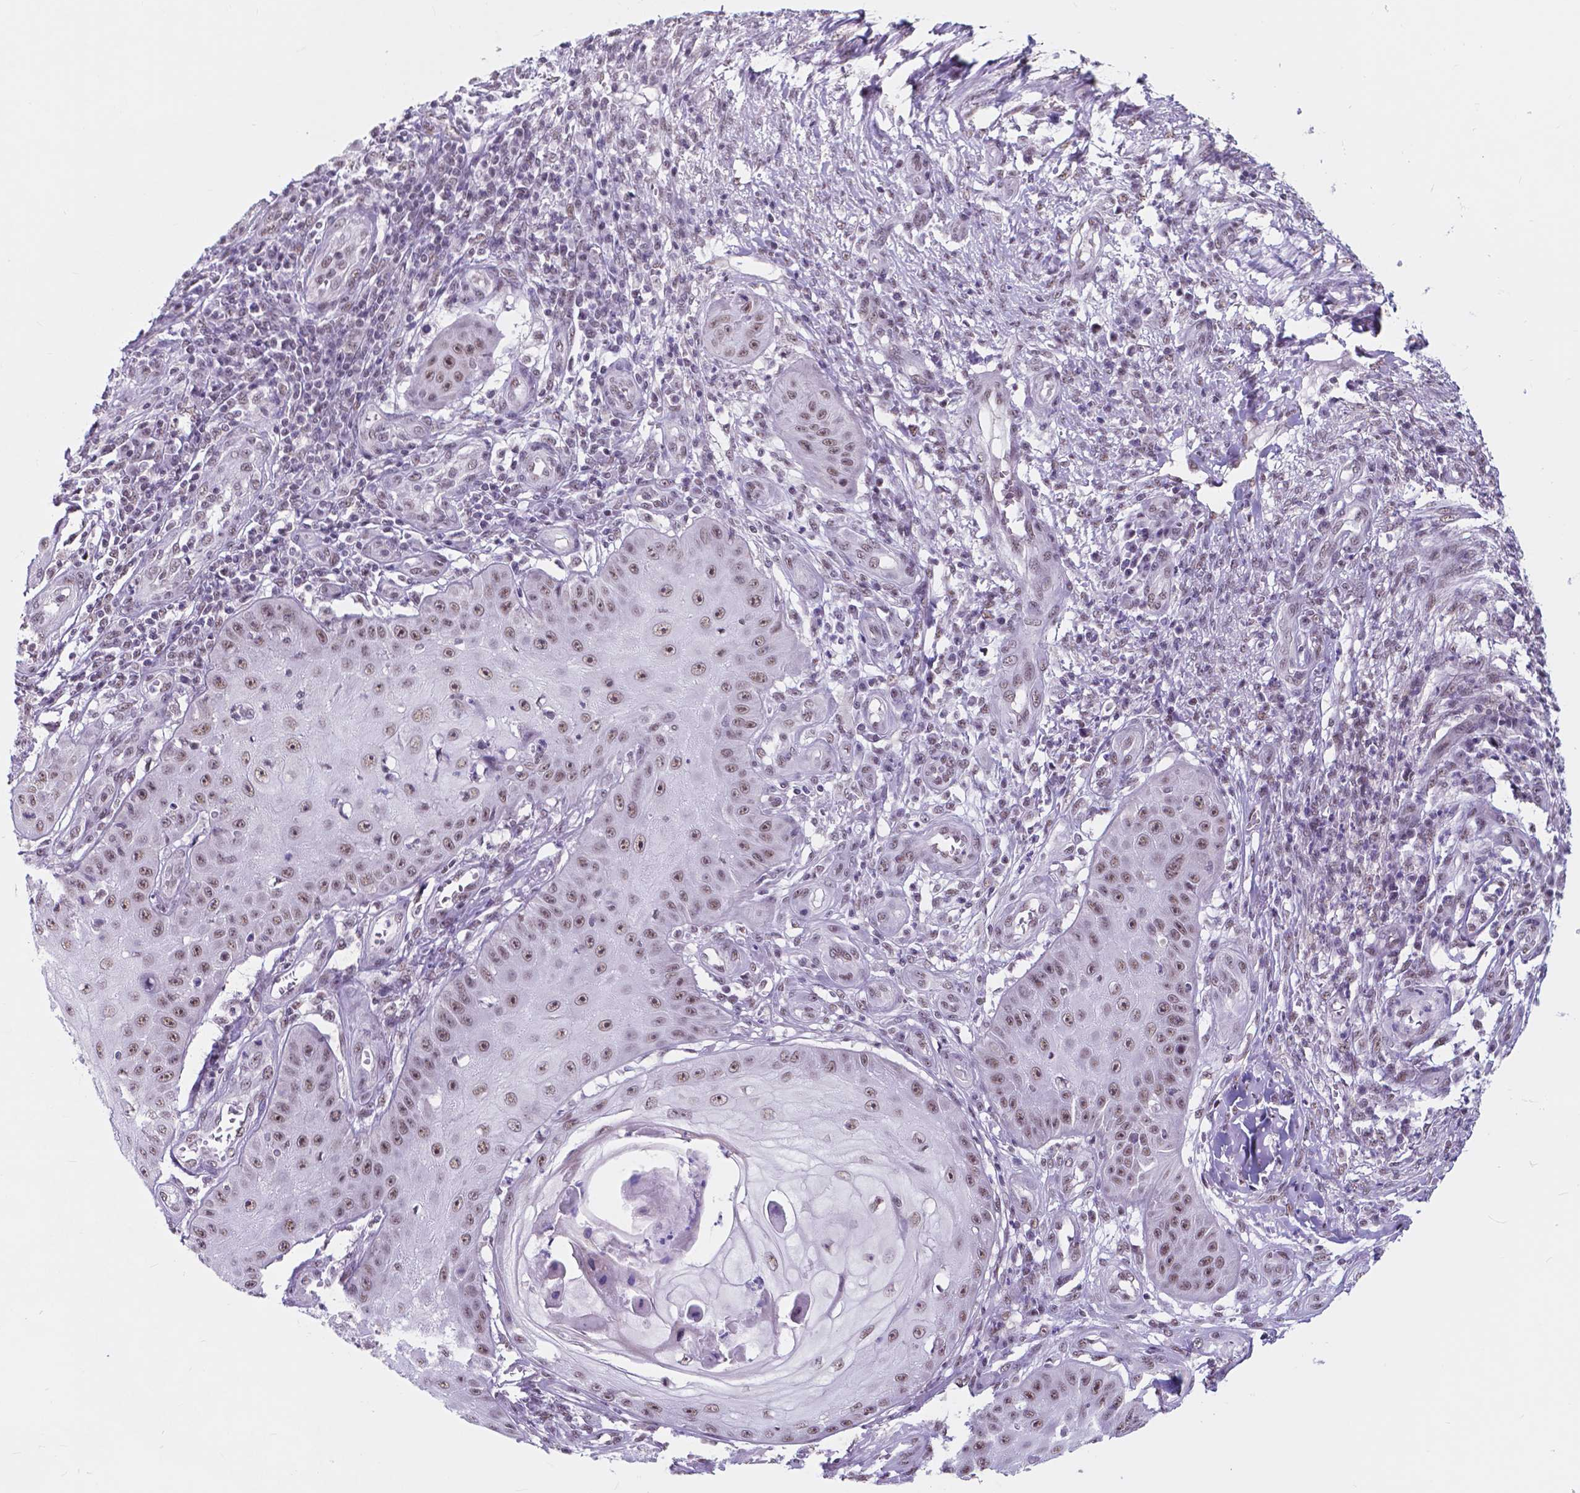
{"staining": {"intensity": "moderate", "quantity": ">75%", "location": "nuclear"}, "tissue": "skin cancer", "cell_type": "Tumor cells", "image_type": "cancer", "snomed": [{"axis": "morphology", "description": "Squamous cell carcinoma, NOS"}, {"axis": "topography", "description": "Skin"}], "caption": "An image showing moderate nuclear expression in approximately >75% of tumor cells in skin cancer, as visualized by brown immunohistochemical staining.", "gene": "BCAS2", "patient": {"sex": "male", "age": 70}}